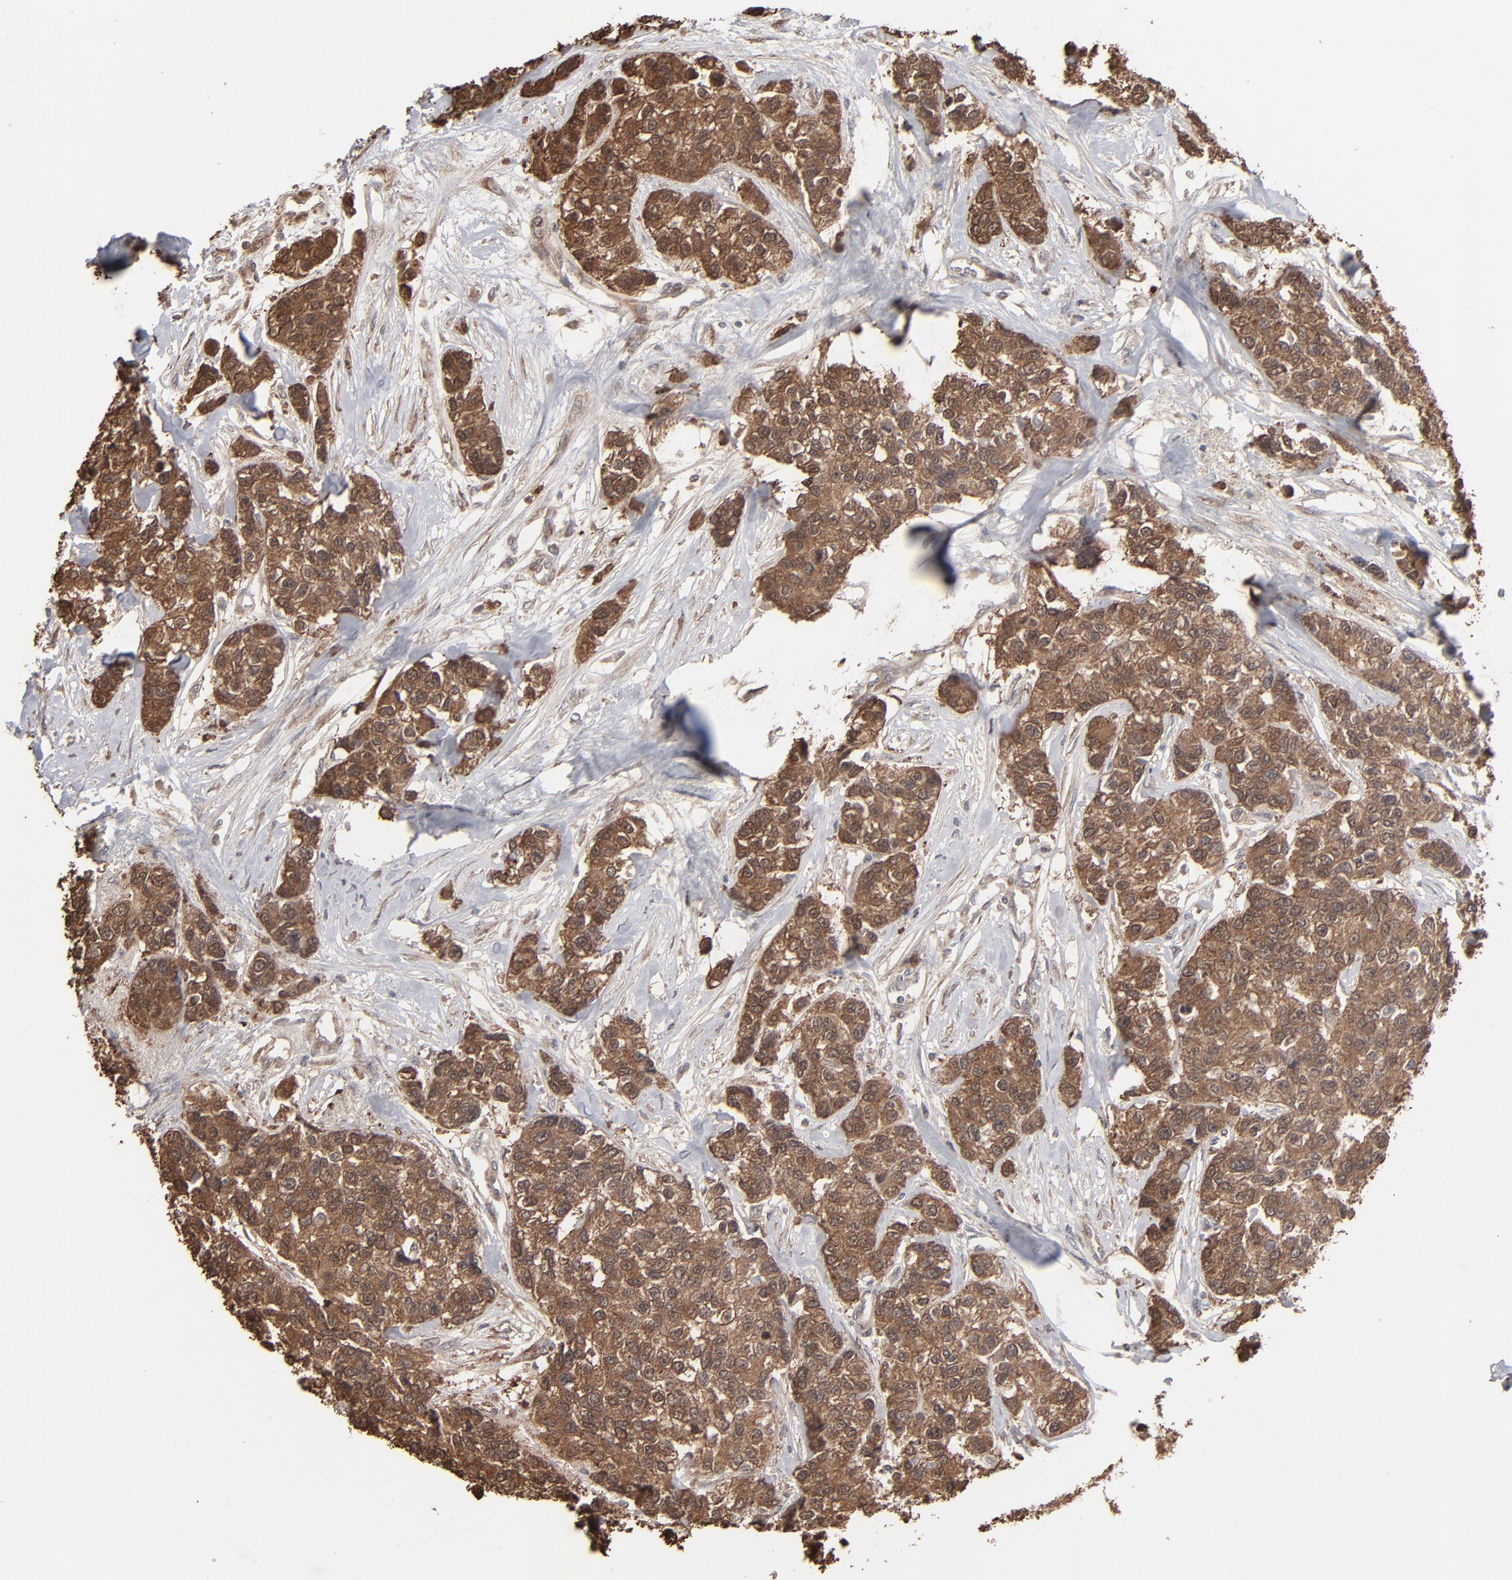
{"staining": {"intensity": "strong", "quantity": ">75%", "location": "cytoplasmic/membranous,nuclear"}, "tissue": "breast cancer", "cell_type": "Tumor cells", "image_type": "cancer", "snomed": [{"axis": "morphology", "description": "Duct carcinoma"}, {"axis": "topography", "description": "Breast"}], "caption": "A high-resolution histopathology image shows immunohistochemistry staining of breast cancer, which shows strong cytoplasmic/membranous and nuclear positivity in approximately >75% of tumor cells.", "gene": "NME1-NME2", "patient": {"sex": "female", "age": 51}}